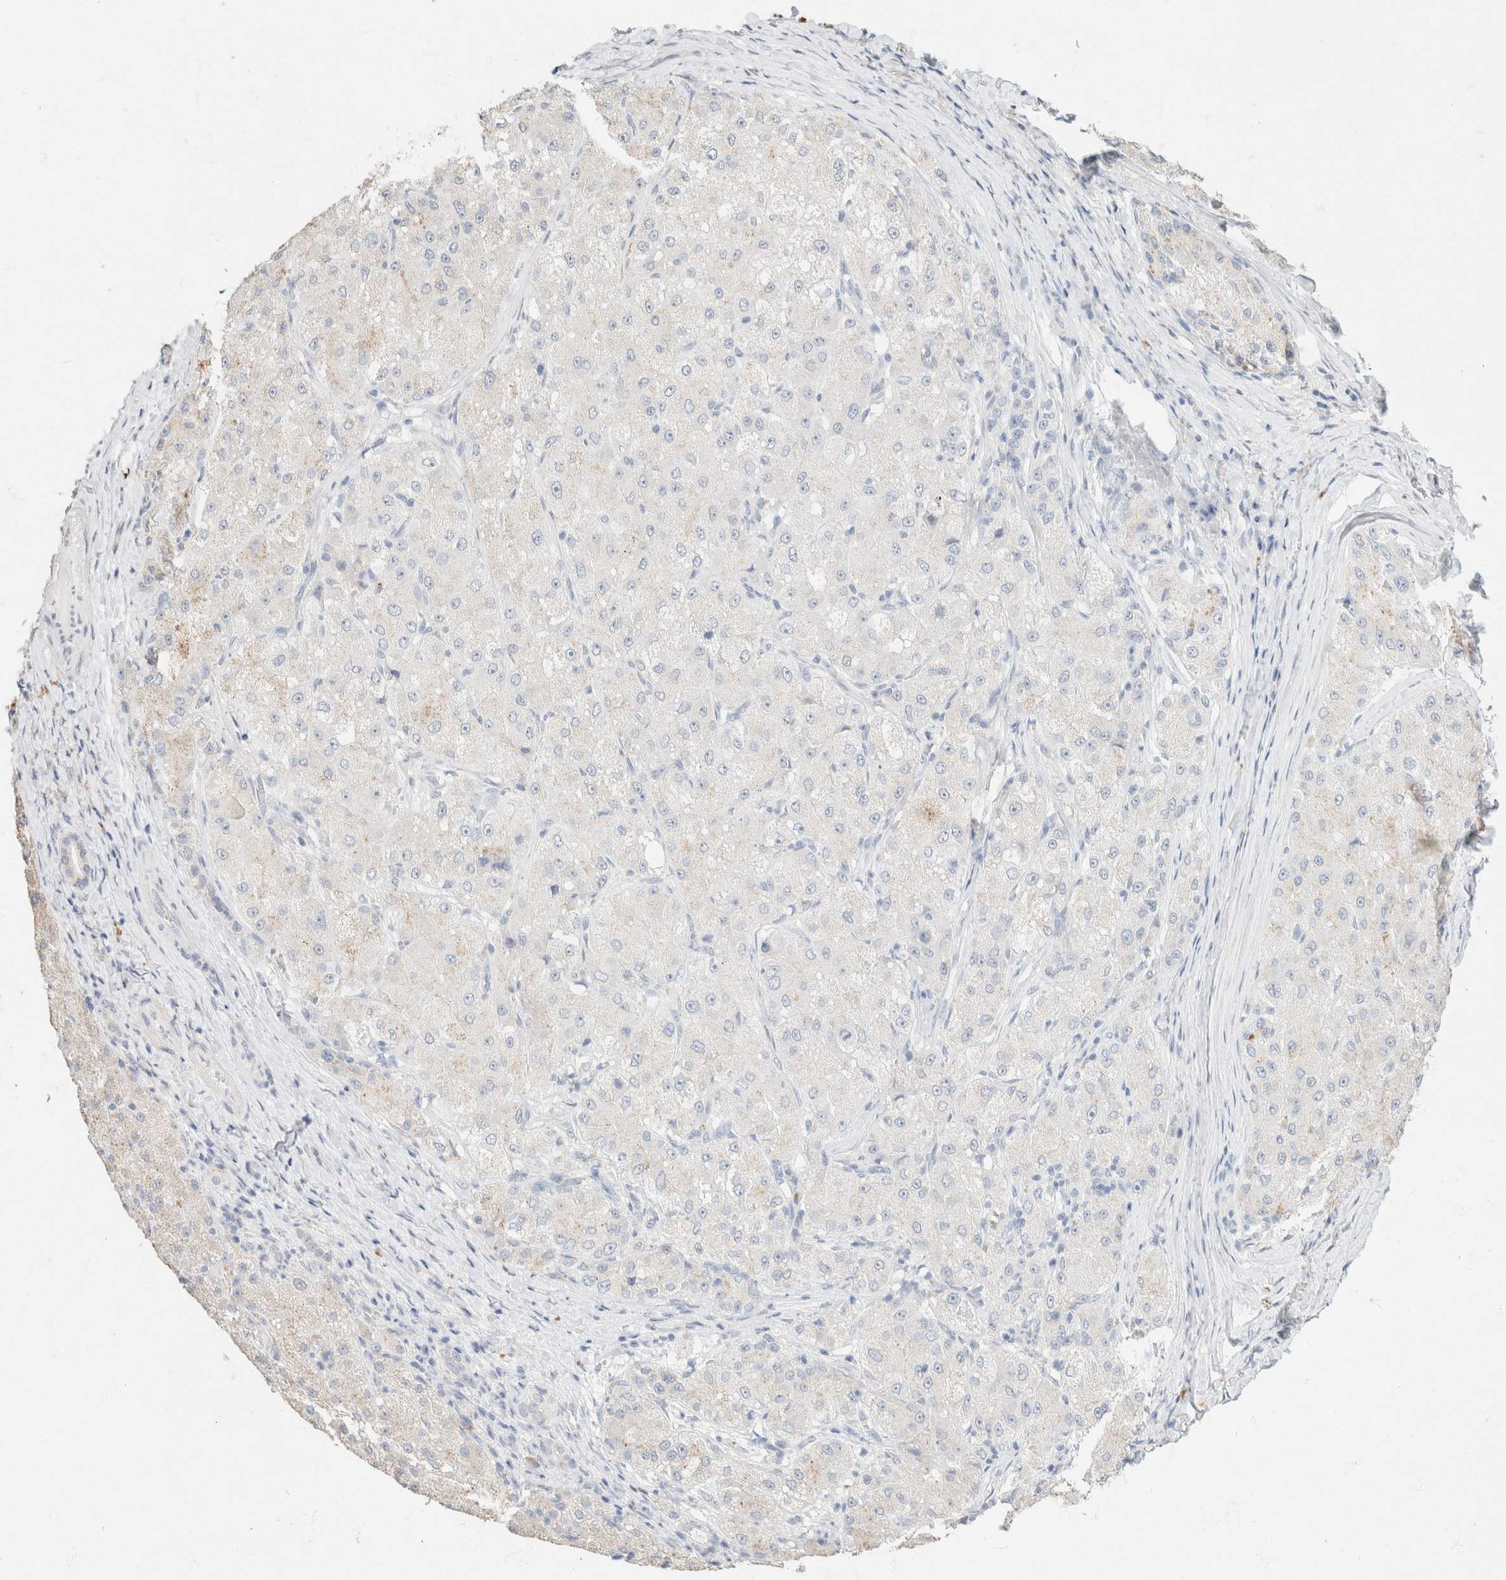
{"staining": {"intensity": "moderate", "quantity": "<25%", "location": "cytoplasmic/membranous"}, "tissue": "liver cancer", "cell_type": "Tumor cells", "image_type": "cancer", "snomed": [{"axis": "morphology", "description": "Carcinoma, Hepatocellular, NOS"}, {"axis": "topography", "description": "Liver"}], "caption": "Immunohistochemical staining of human liver hepatocellular carcinoma reveals low levels of moderate cytoplasmic/membranous positivity in about <25% of tumor cells.", "gene": "CA12", "patient": {"sex": "male", "age": 80}}